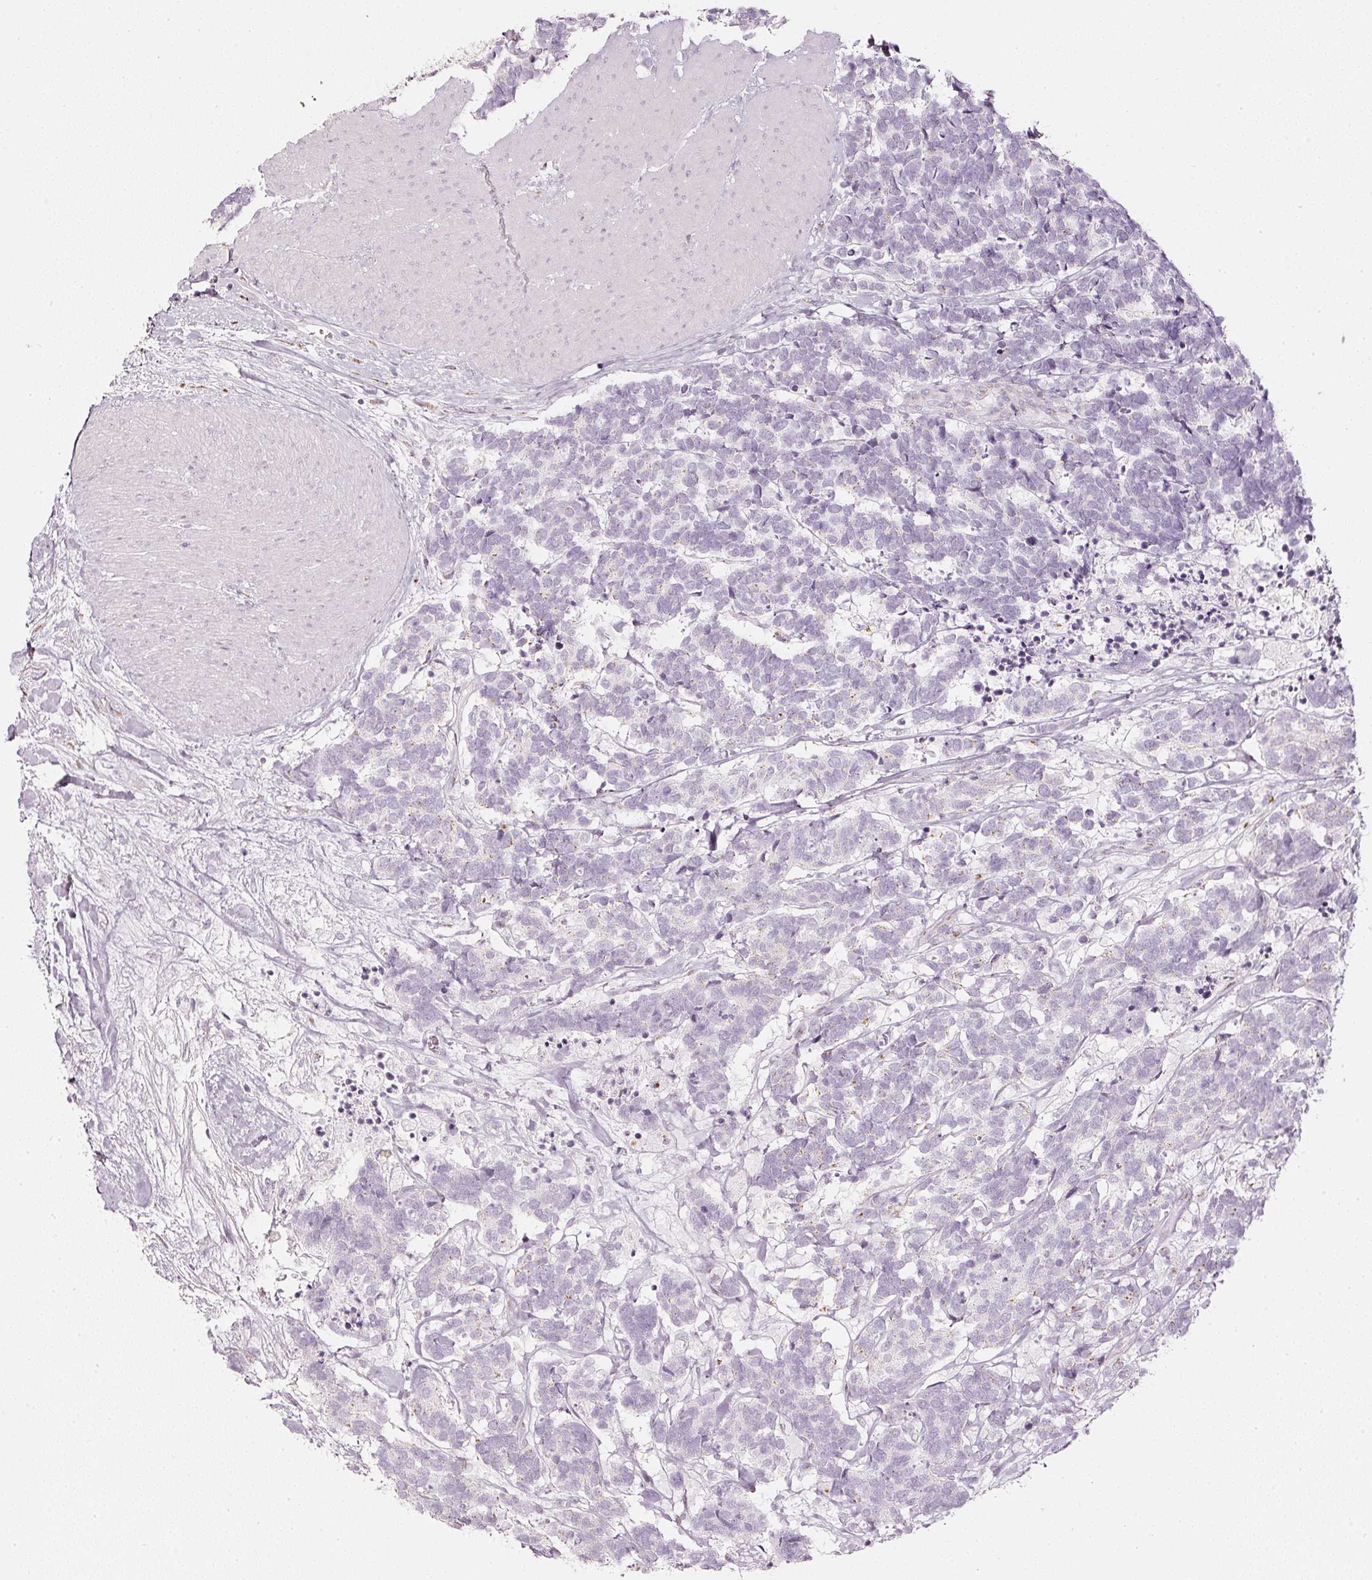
{"staining": {"intensity": "negative", "quantity": "none", "location": "none"}, "tissue": "carcinoid", "cell_type": "Tumor cells", "image_type": "cancer", "snomed": [{"axis": "morphology", "description": "Carcinoma, NOS"}, {"axis": "morphology", "description": "Carcinoid, malignant, NOS"}, {"axis": "topography", "description": "Urinary bladder"}], "caption": "Protein analysis of carcinoid demonstrates no significant expression in tumor cells.", "gene": "SDF4", "patient": {"sex": "male", "age": 57}}